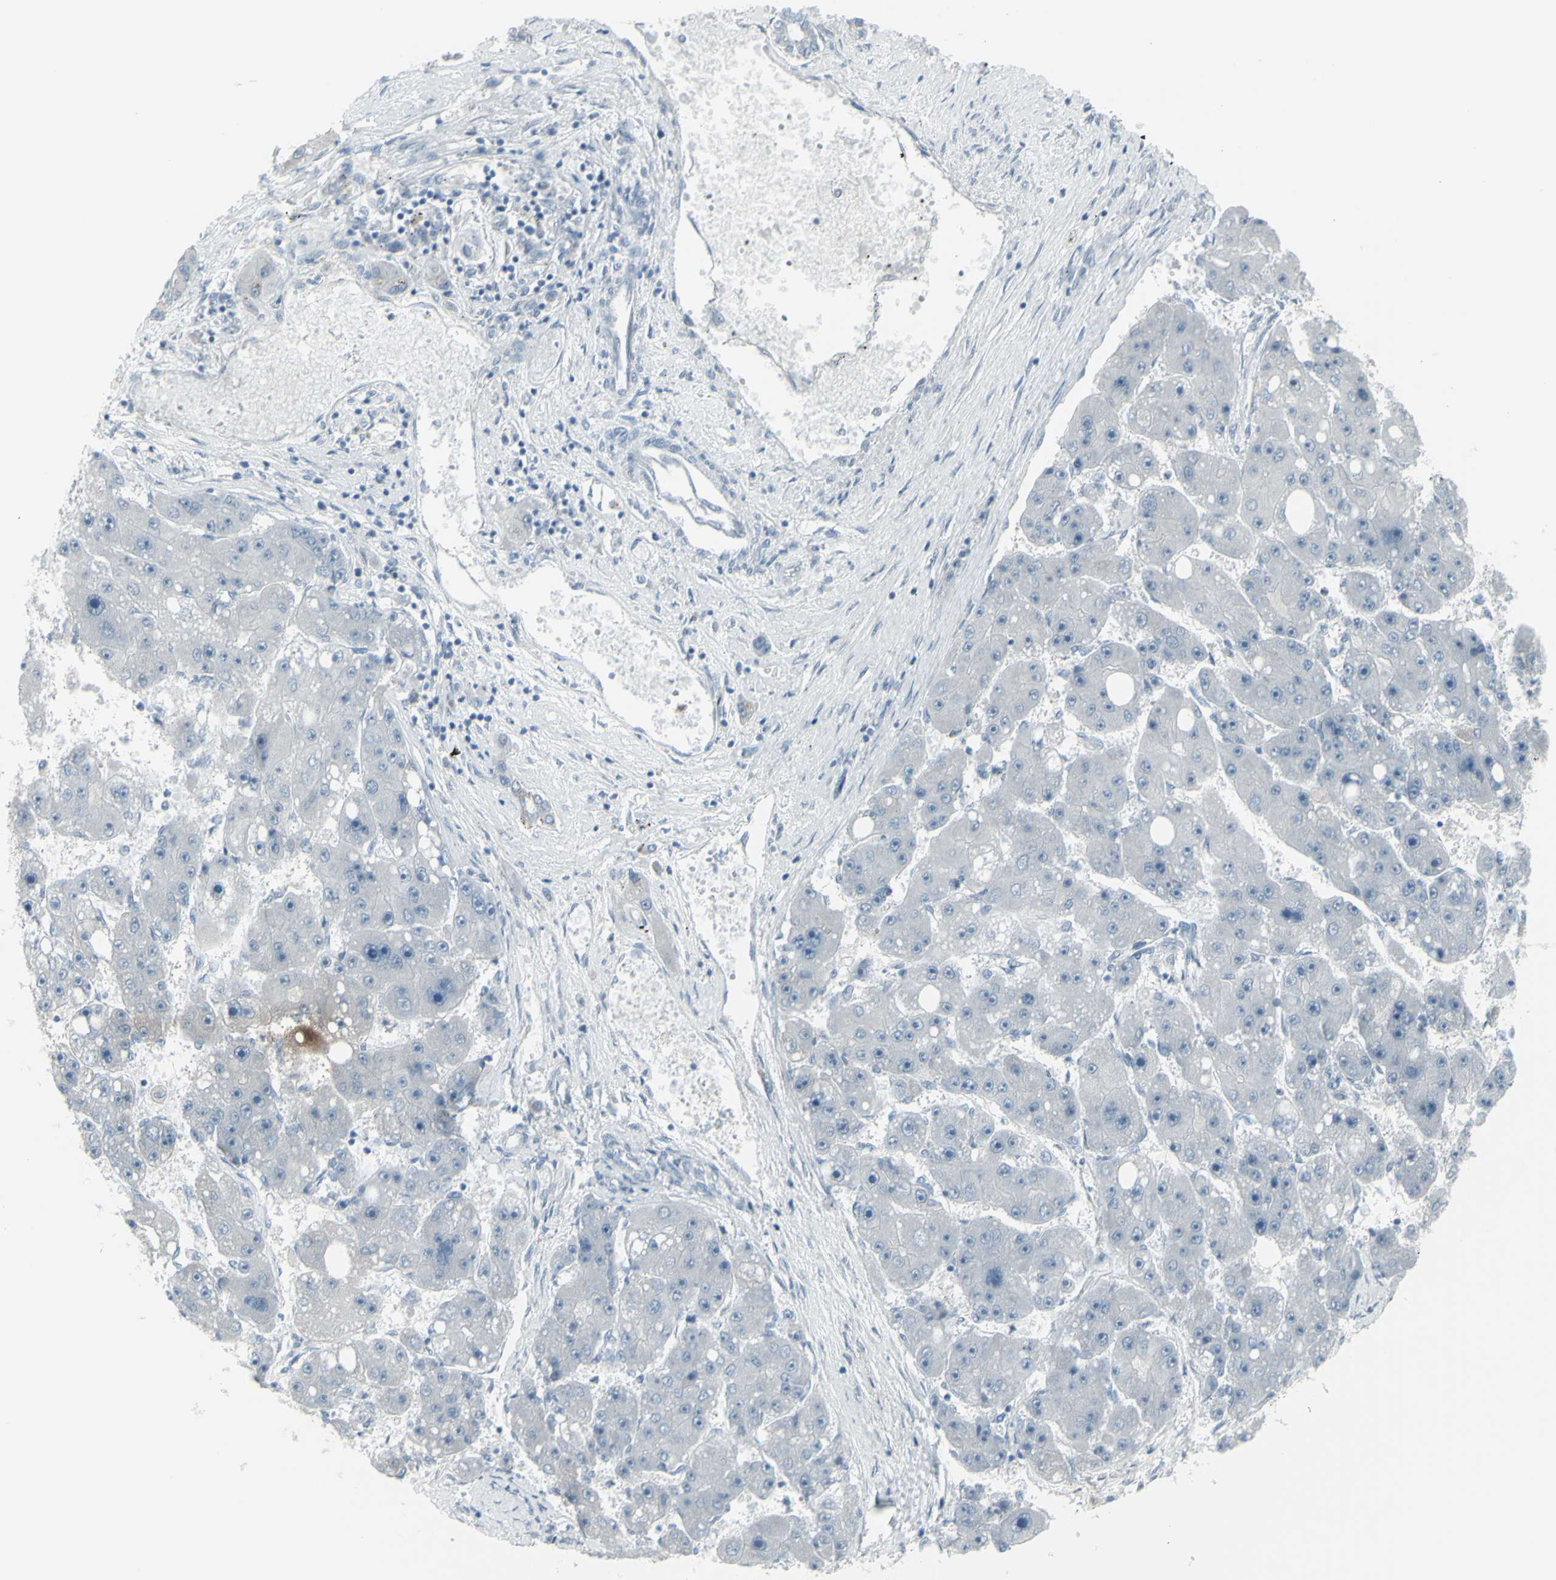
{"staining": {"intensity": "negative", "quantity": "none", "location": "none"}, "tissue": "liver cancer", "cell_type": "Tumor cells", "image_type": "cancer", "snomed": [{"axis": "morphology", "description": "Carcinoma, Hepatocellular, NOS"}, {"axis": "topography", "description": "Liver"}], "caption": "High power microscopy photomicrograph of an immunohistochemistry histopathology image of hepatocellular carcinoma (liver), revealing no significant expression in tumor cells.", "gene": "RAB3A", "patient": {"sex": "female", "age": 61}}